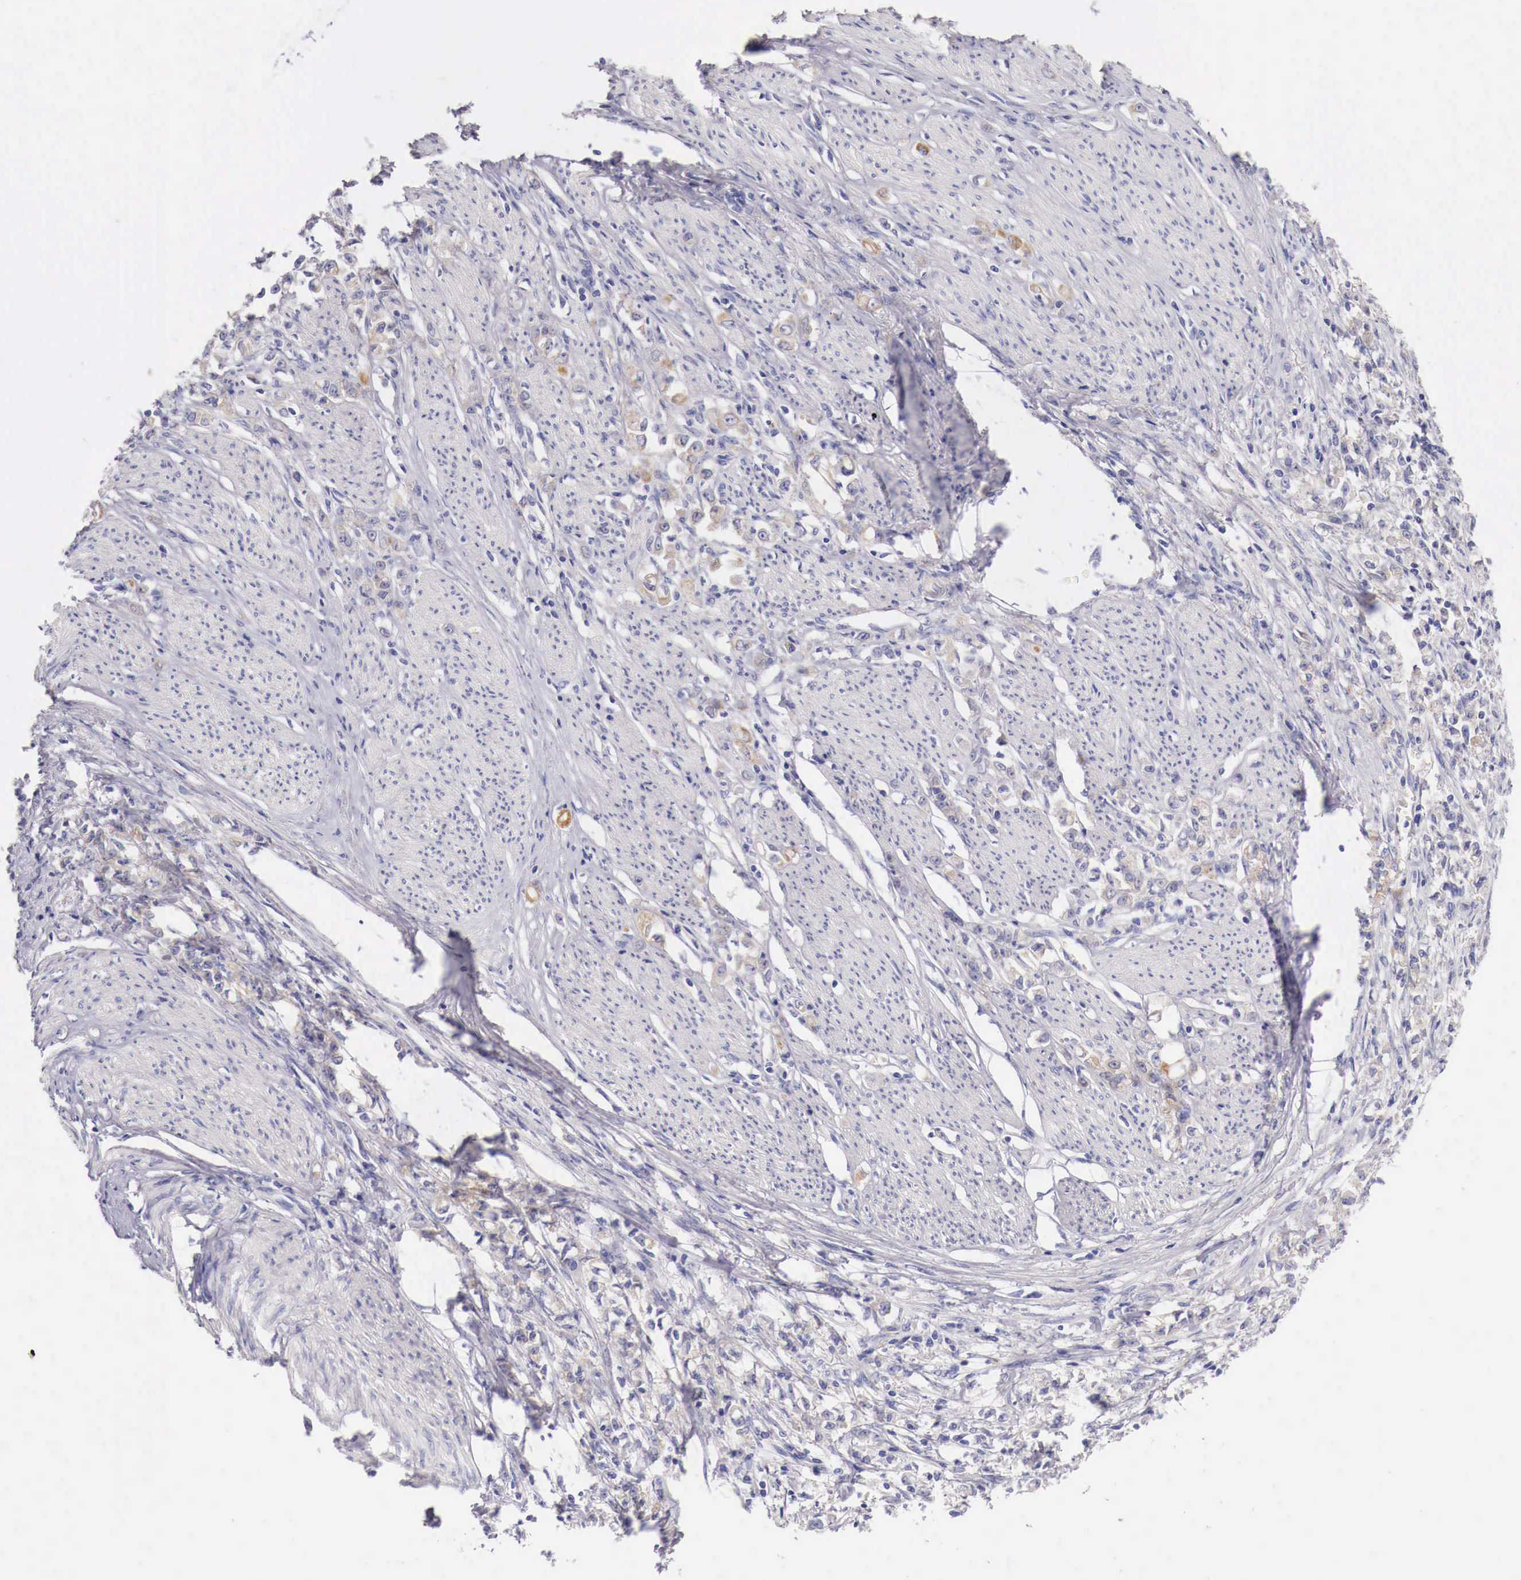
{"staining": {"intensity": "weak", "quantity": "25%-75%", "location": "cytoplasmic/membranous"}, "tissue": "stomach cancer", "cell_type": "Tumor cells", "image_type": "cancer", "snomed": [{"axis": "morphology", "description": "Adenocarcinoma, NOS"}, {"axis": "topography", "description": "Stomach"}], "caption": "The image shows staining of stomach cancer, revealing weak cytoplasmic/membranous protein expression (brown color) within tumor cells.", "gene": "NREP", "patient": {"sex": "male", "age": 72}}